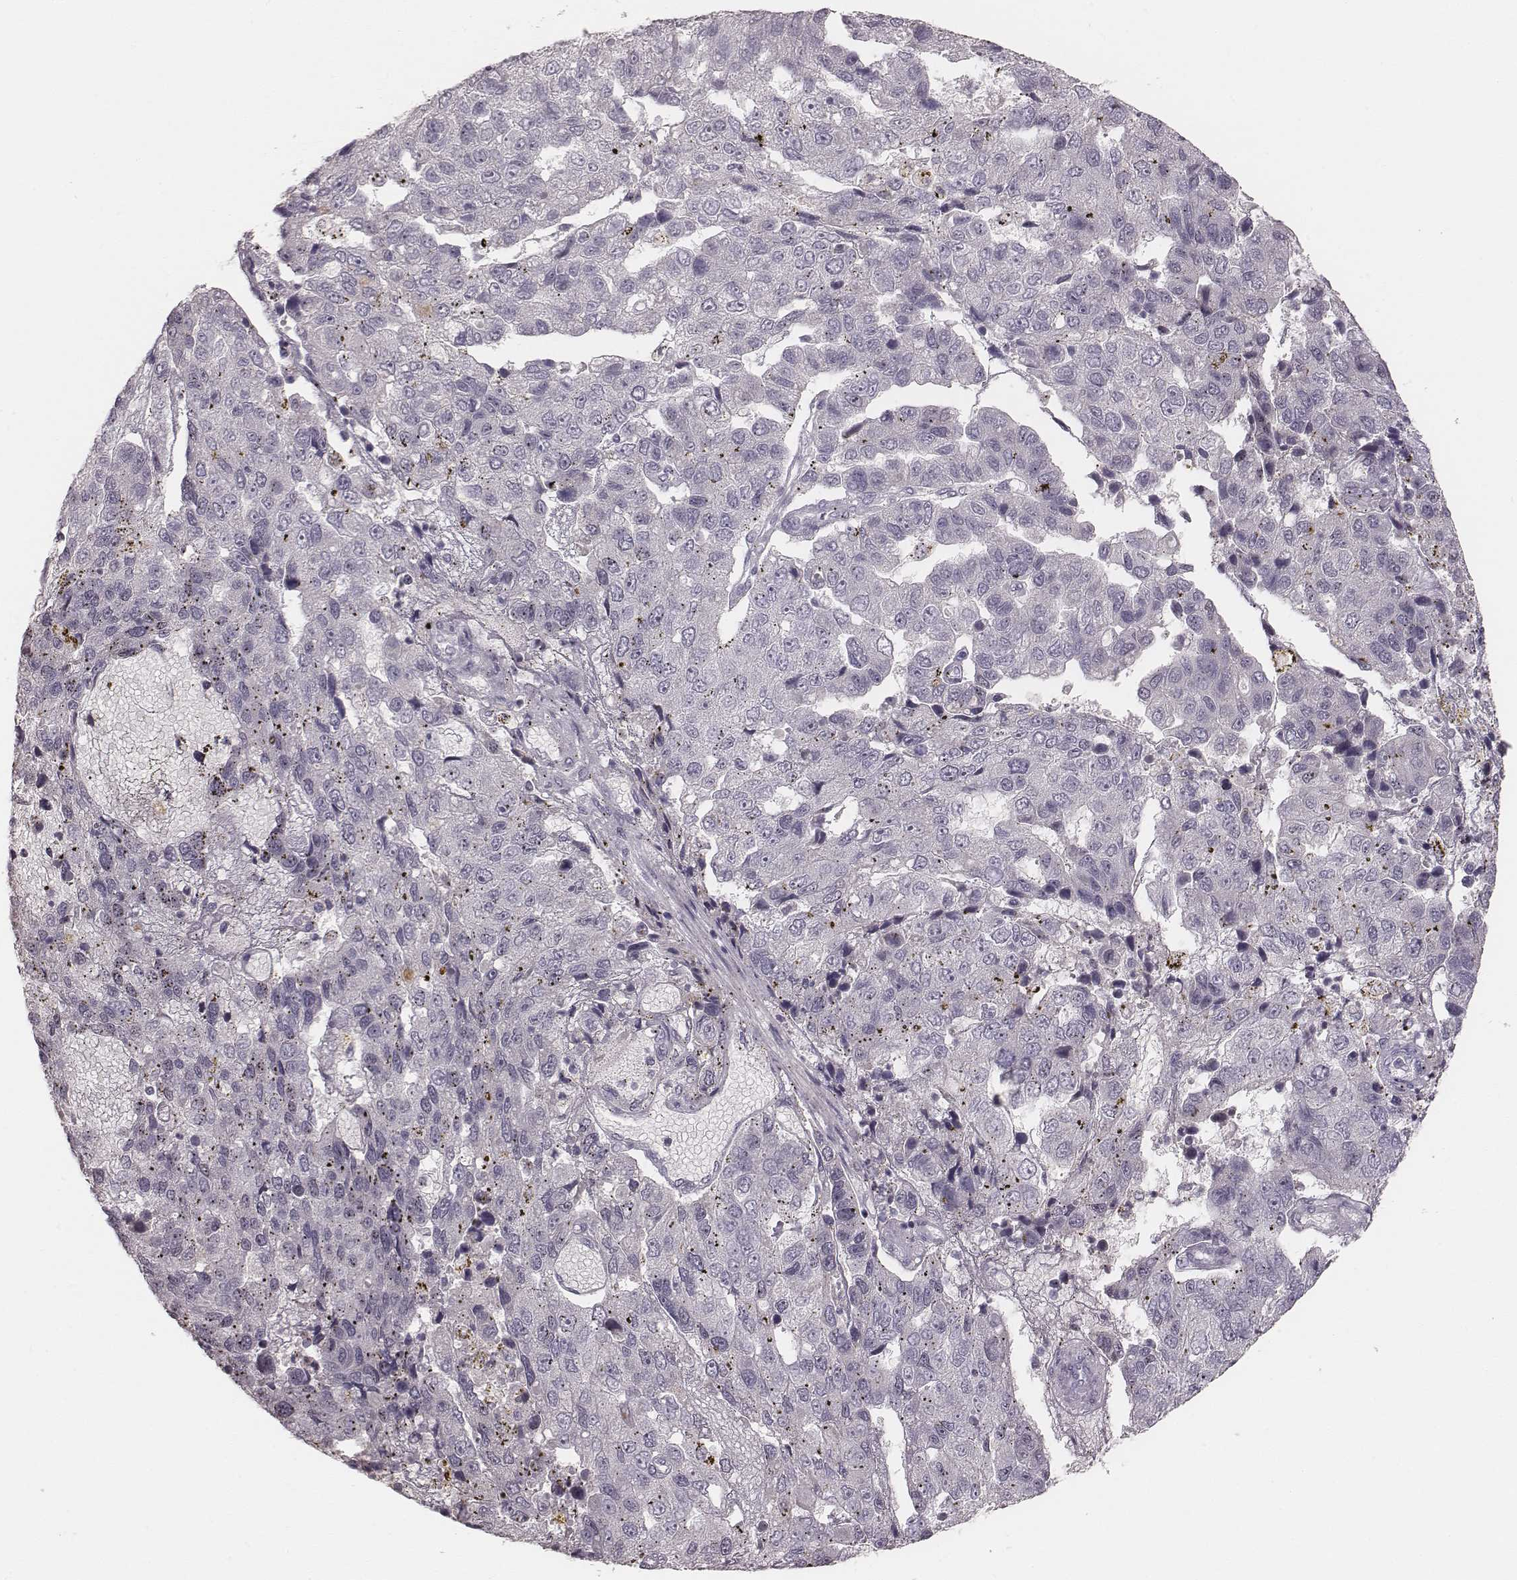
{"staining": {"intensity": "negative", "quantity": "none", "location": "none"}, "tissue": "pancreatic cancer", "cell_type": "Tumor cells", "image_type": "cancer", "snomed": [{"axis": "morphology", "description": "Adenocarcinoma, NOS"}, {"axis": "topography", "description": "Pancreas"}], "caption": "Pancreatic cancer was stained to show a protein in brown. There is no significant expression in tumor cells. Brightfield microscopy of IHC stained with DAB (brown) and hematoxylin (blue), captured at high magnification.", "gene": "LY6K", "patient": {"sex": "female", "age": 61}}